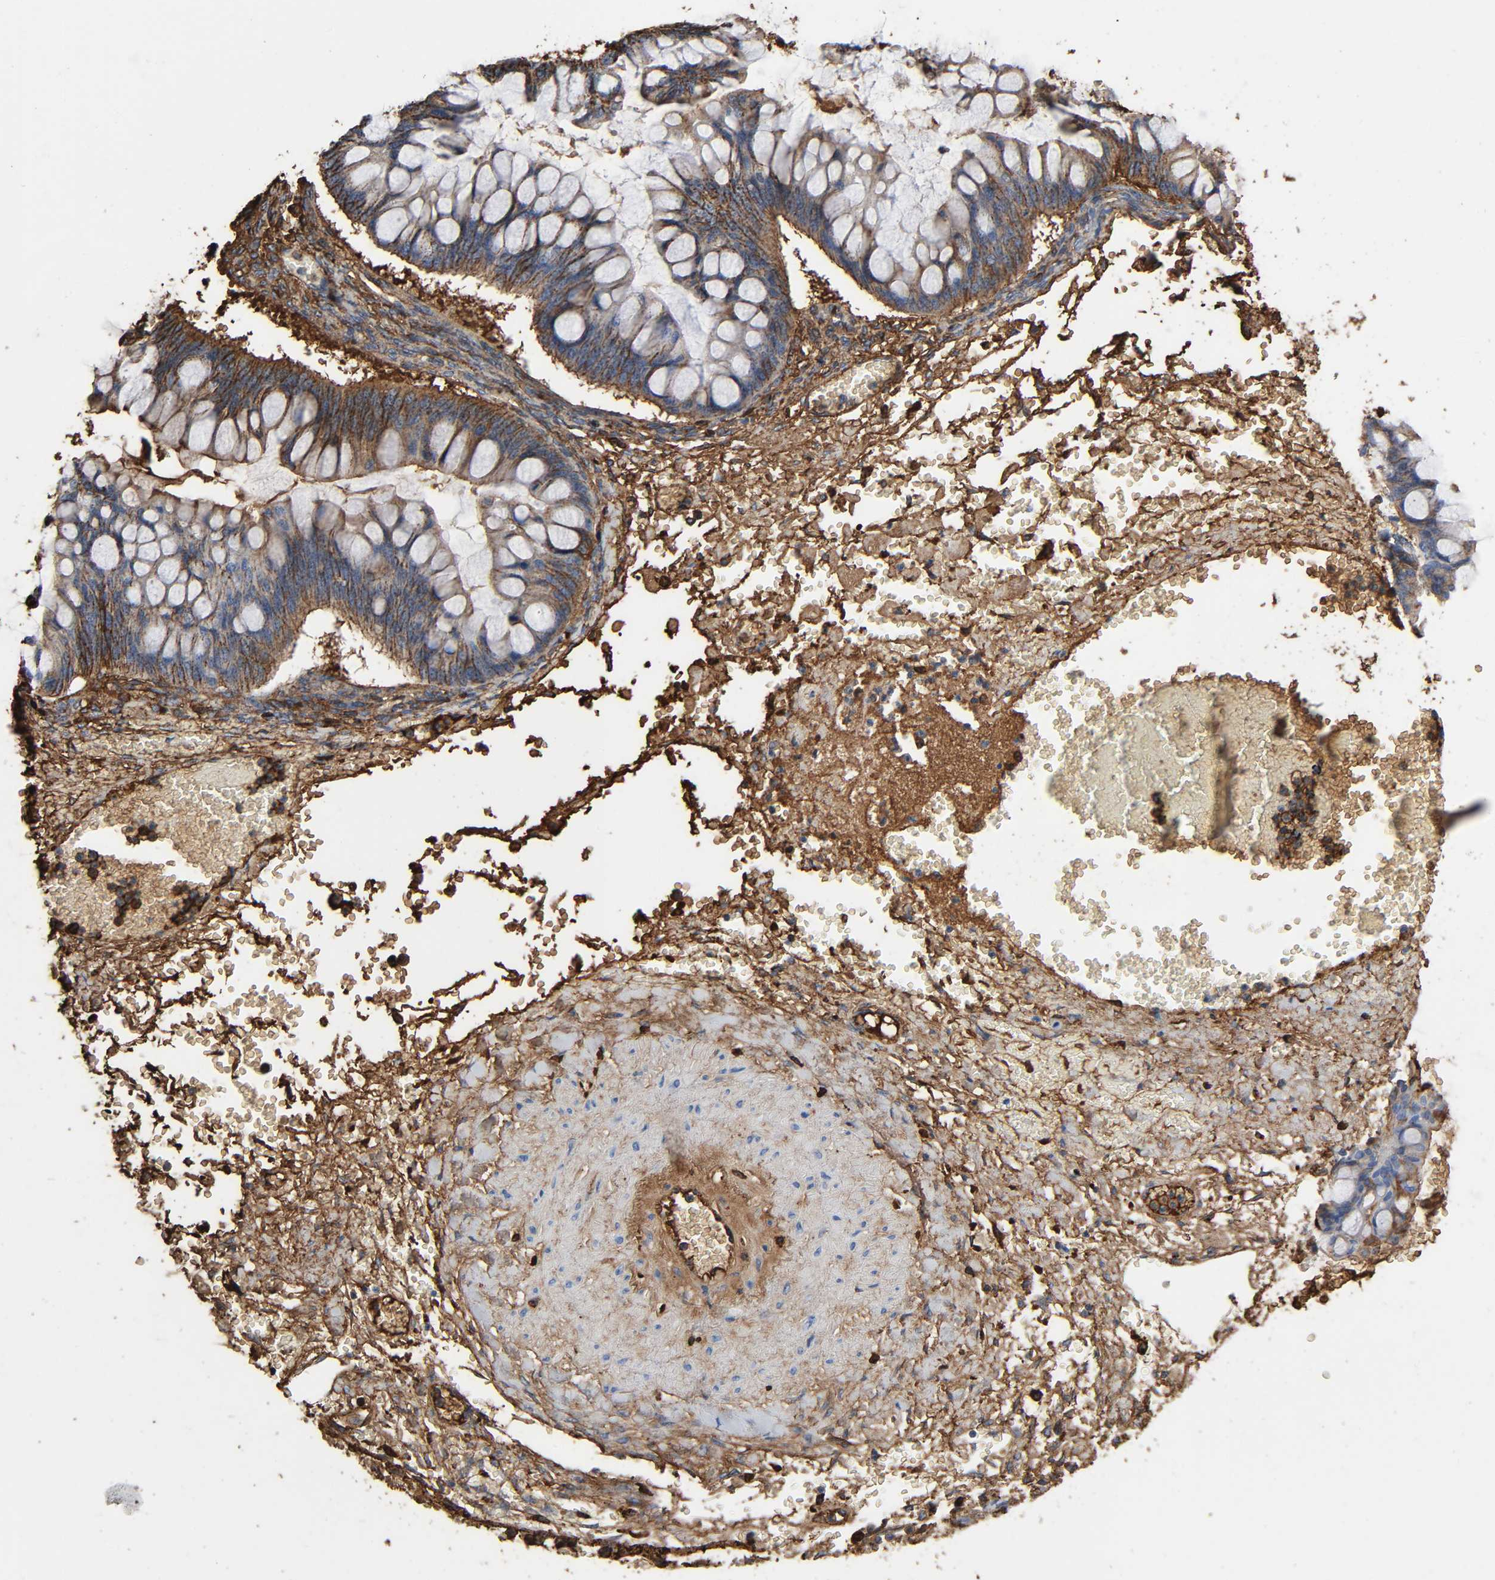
{"staining": {"intensity": "moderate", "quantity": "25%-75%", "location": "cytoplasmic/membranous"}, "tissue": "ovarian cancer", "cell_type": "Tumor cells", "image_type": "cancer", "snomed": [{"axis": "morphology", "description": "Cystadenocarcinoma, mucinous, NOS"}, {"axis": "topography", "description": "Ovary"}], "caption": "A brown stain shows moderate cytoplasmic/membranous expression of a protein in human ovarian cancer (mucinous cystadenocarcinoma) tumor cells.", "gene": "C3", "patient": {"sex": "female", "age": 73}}